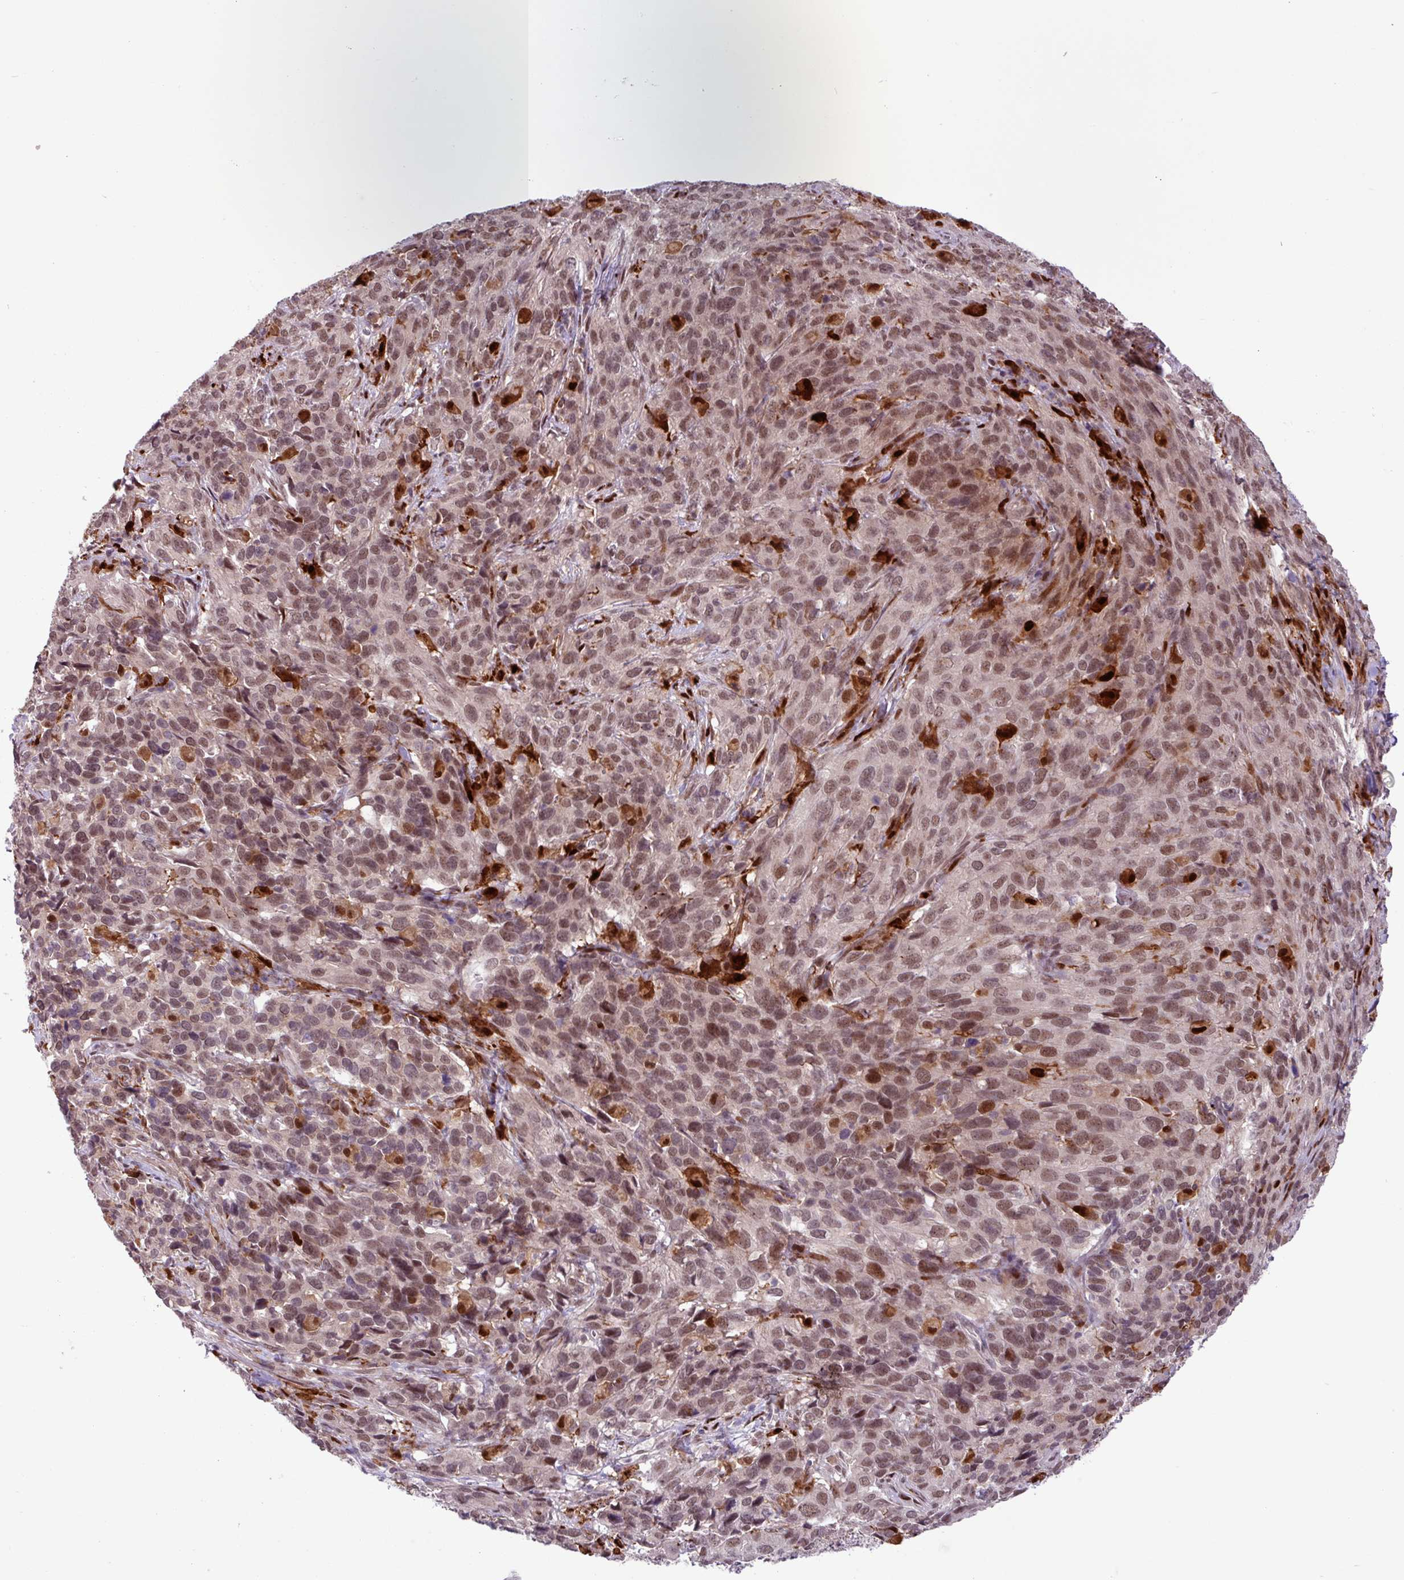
{"staining": {"intensity": "moderate", "quantity": ">75%", "location": "nuclear"}, "tissue": "cervical cancer", "cell_type": "Tumor cells", "image_type": "cancer", "snomed": [{"axis": "morphology", "description": "Squamous cell carcinoma, NOS"}, {"axis": "topography", "description": "Cervix"}], "caption": "Tumor cells display medium levels of moderate nuclear positivity in approximately >75% of cells in cervical cancer (squamous cell carcinoma).", "gene": "BRD3", "patient": {"sex": "female", "age": 51}}